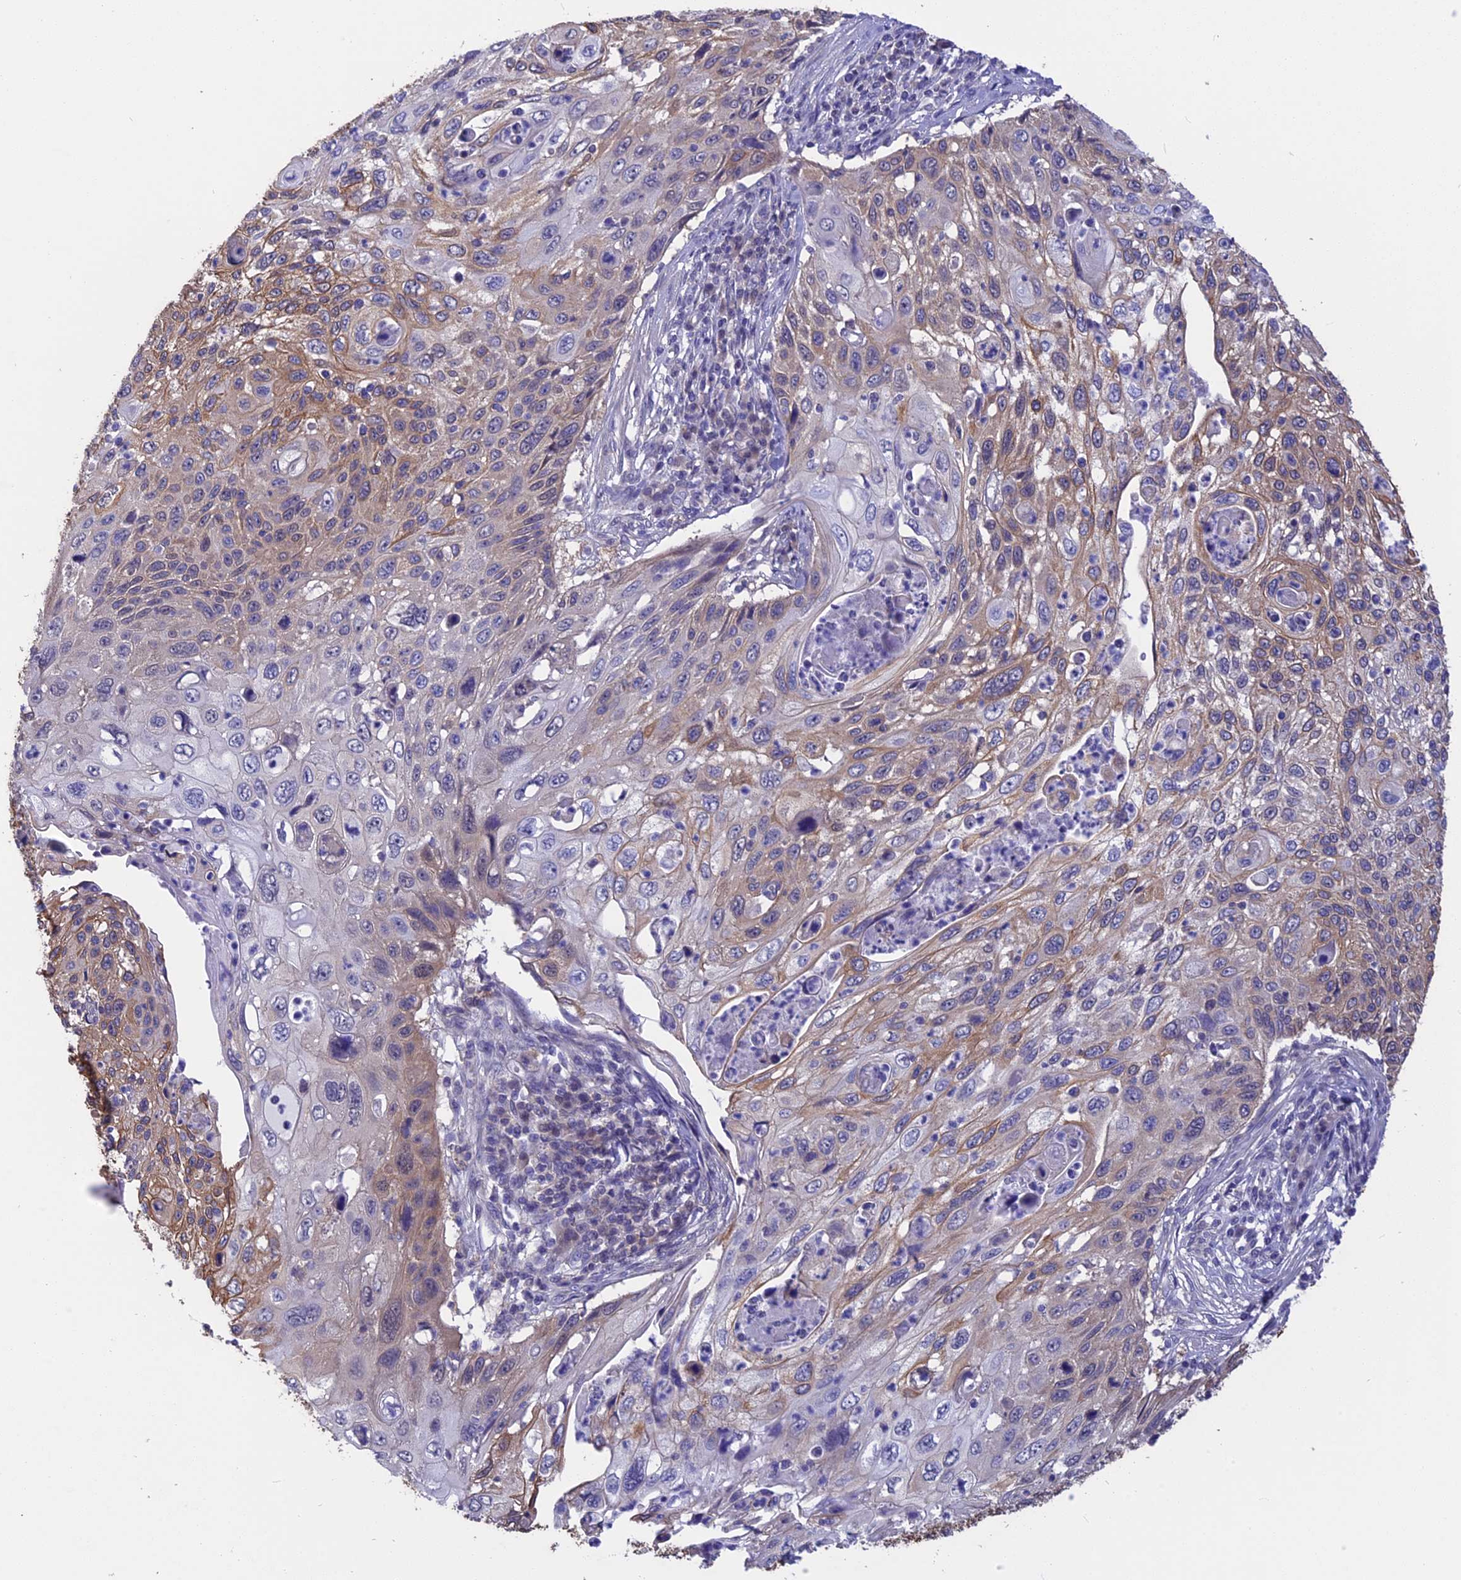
{"staining": {"intensity": "moderate", "quantity": "25%-75%", "location": "cytoplasmic/membranous"}, "tissue": "cervical cancer", "cell_type": "Tumor cells", "image_type": "cancer", "snomed": [{"axis": "morphology", "description": "Squamous cell carcinoma, NOS"}, {"axis": "topography", "description": "Cervix"}], "caption": "A histopathology image showing moderate cytoplasmic/membranous positivity in about 25%-75% of tumor cells in cervical squamous cell carcinoma, as visualized by brown immunohistochemical staining.", "gene": "STUB1", "patient": {"sex": "female", "age": 70}}